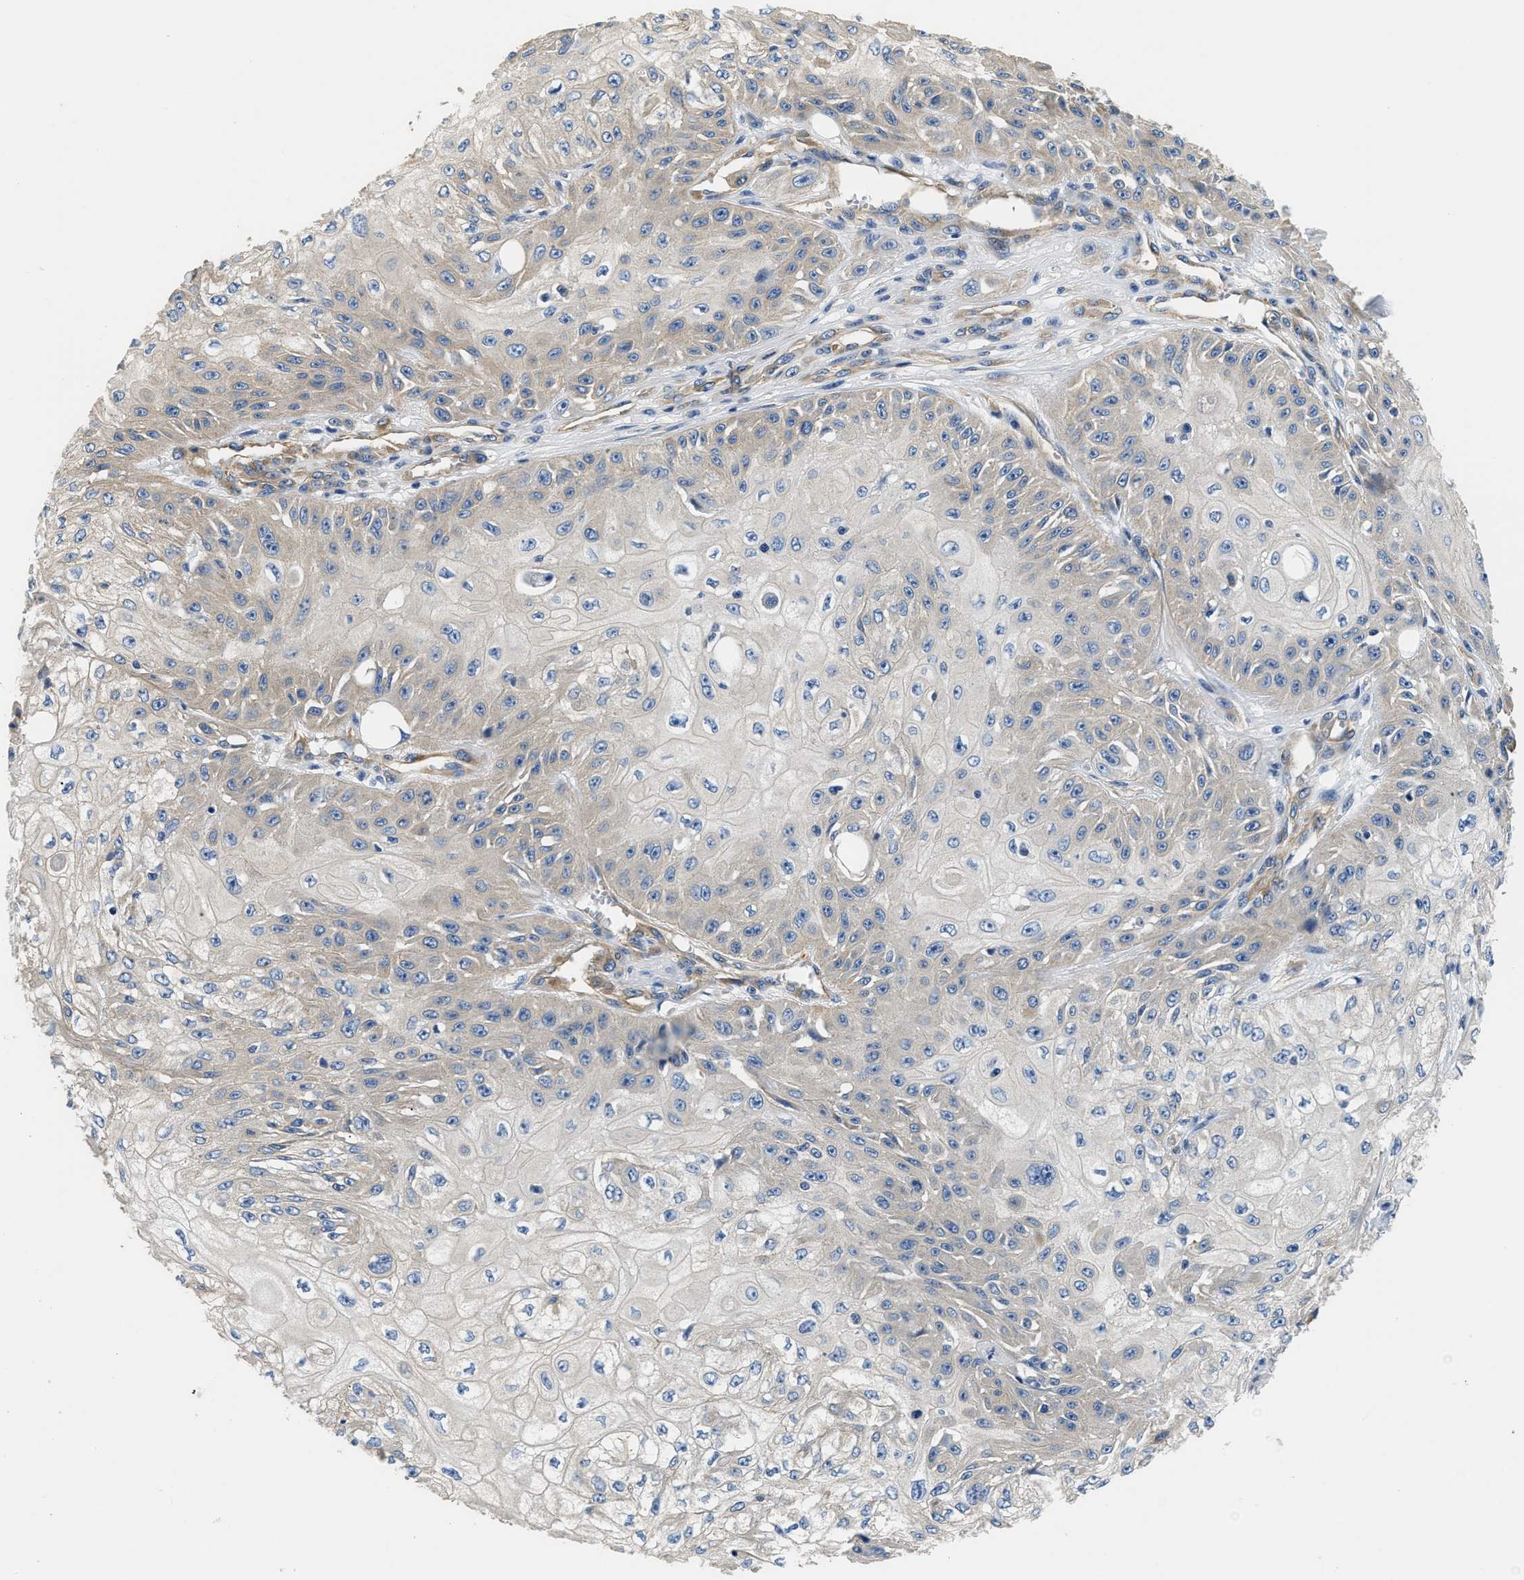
{"staining": {"intensity": "weak", "quantity": "25%-75%", "location": "cytoplasmic/membranous"}, "tissue": "skin cancer", "cell_type": "Tumor cells", "image_type": "cancer", "snomed": [{"axis": "morphology", "description": "Squamous cell carcinoma, NOS"}, {"axis": "morphology", "description": "Squamous cell carcinoma, metastatic, NOS"}, {"axis": "topography", "description": "Skin"}, {"axis": "topography", "description": "Lymph node"}], "caption": "Weak cytoplasmic/membranous positivity for a protein is appreciated in about 25%-75% of tumor cells of skin squamous cell carcinoma using immunohistochemistry (IHC).", "gene": "CSDE1", "patient": {"sex": "male", "age": 75}}